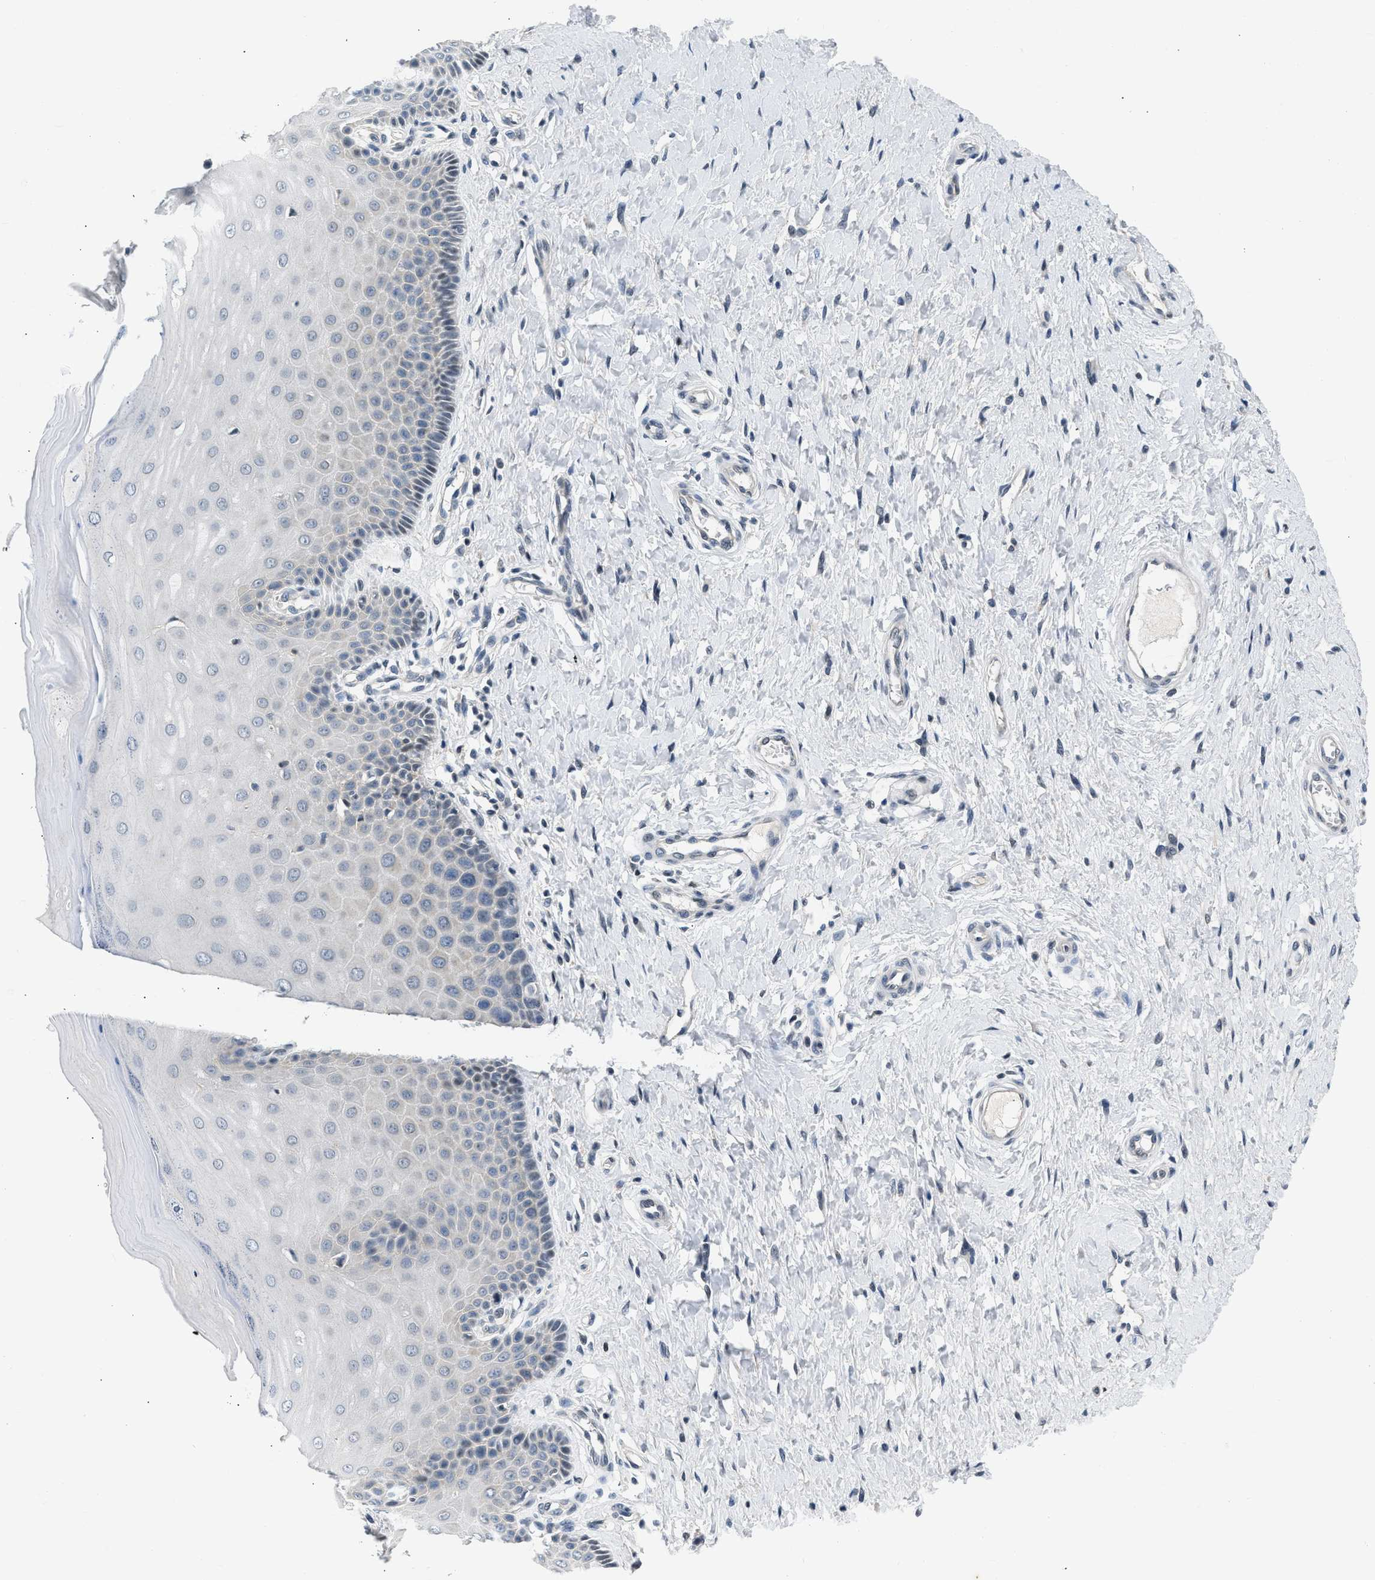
{"staining": {"intensity": "weak", "quantity": "<25%", "location": "cytoplasmic/membranous,nuclear"}, "tissue": "cervix", "cell_type": "Glandular cells", "image_type": "normal", "snomed": [{"axis": "morphology", "description": "Normal tissue, NOS"}, {"axis": "topography", "description": "Cervix"}], "caption": "The micrograph shows no significant positivity in glandular cells of cervix. (Immunohistochemistry, brightfield microscopy, high magnification).", "gene": "OLIG3", "patient": {"sex": "female", "age": 55}}